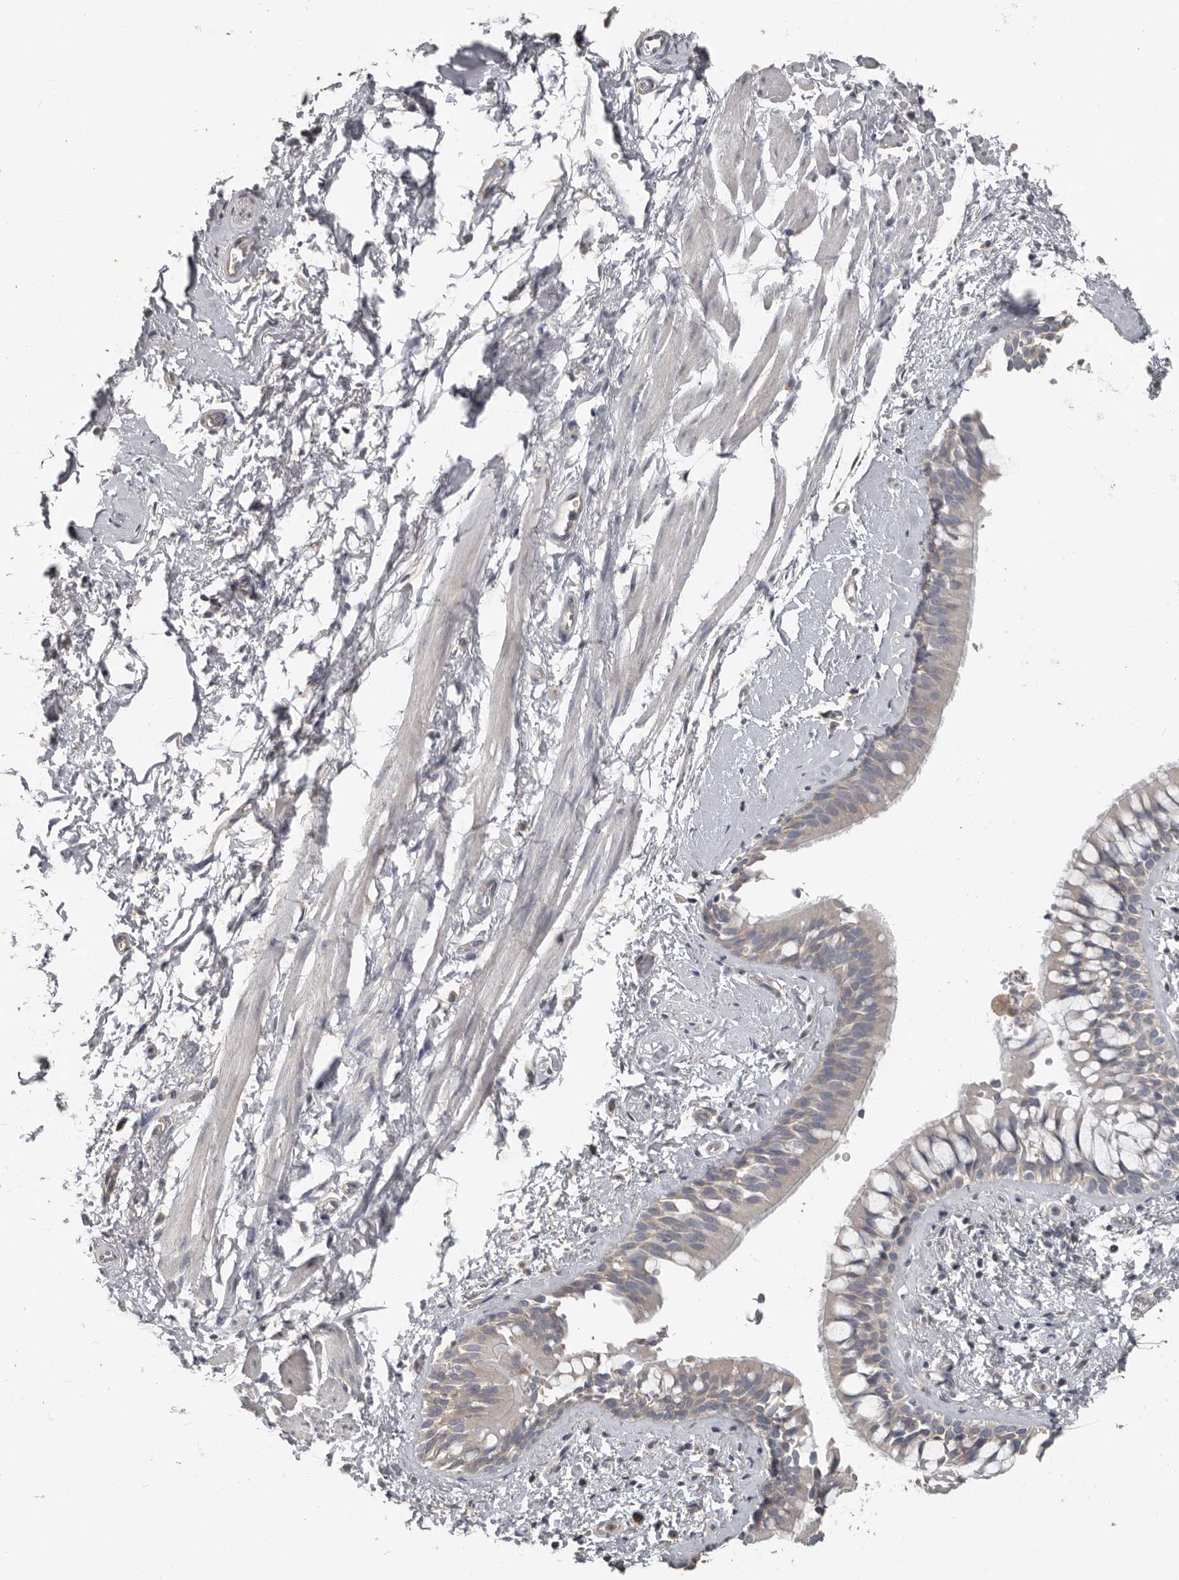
{"staining": {"intensity": "weak", "quantity": "<25%", "location": "cytoplasmic/membranous"}, "tissue": "bronchus", "cell_type": "Respiratory epithelial cells", "image_type": "normal", "snomed": [{"axis": "morphology", "description": "Normal tissue, NOS"}, {"axis": "morphology", "description": "Inflammation, NOS"}, {"axis": "topography", "description": "Cartilage tissue"}, {"axis": "topography", "description": "Bronchus"}, {"axis": "topography", "description": "Lung"}], "caption": "An image of bronchus stained for a protein displays no brown staining in respiratory epithelial cells.", "gene": "CA6", "patient": {"sex": "female", "age": 64}}